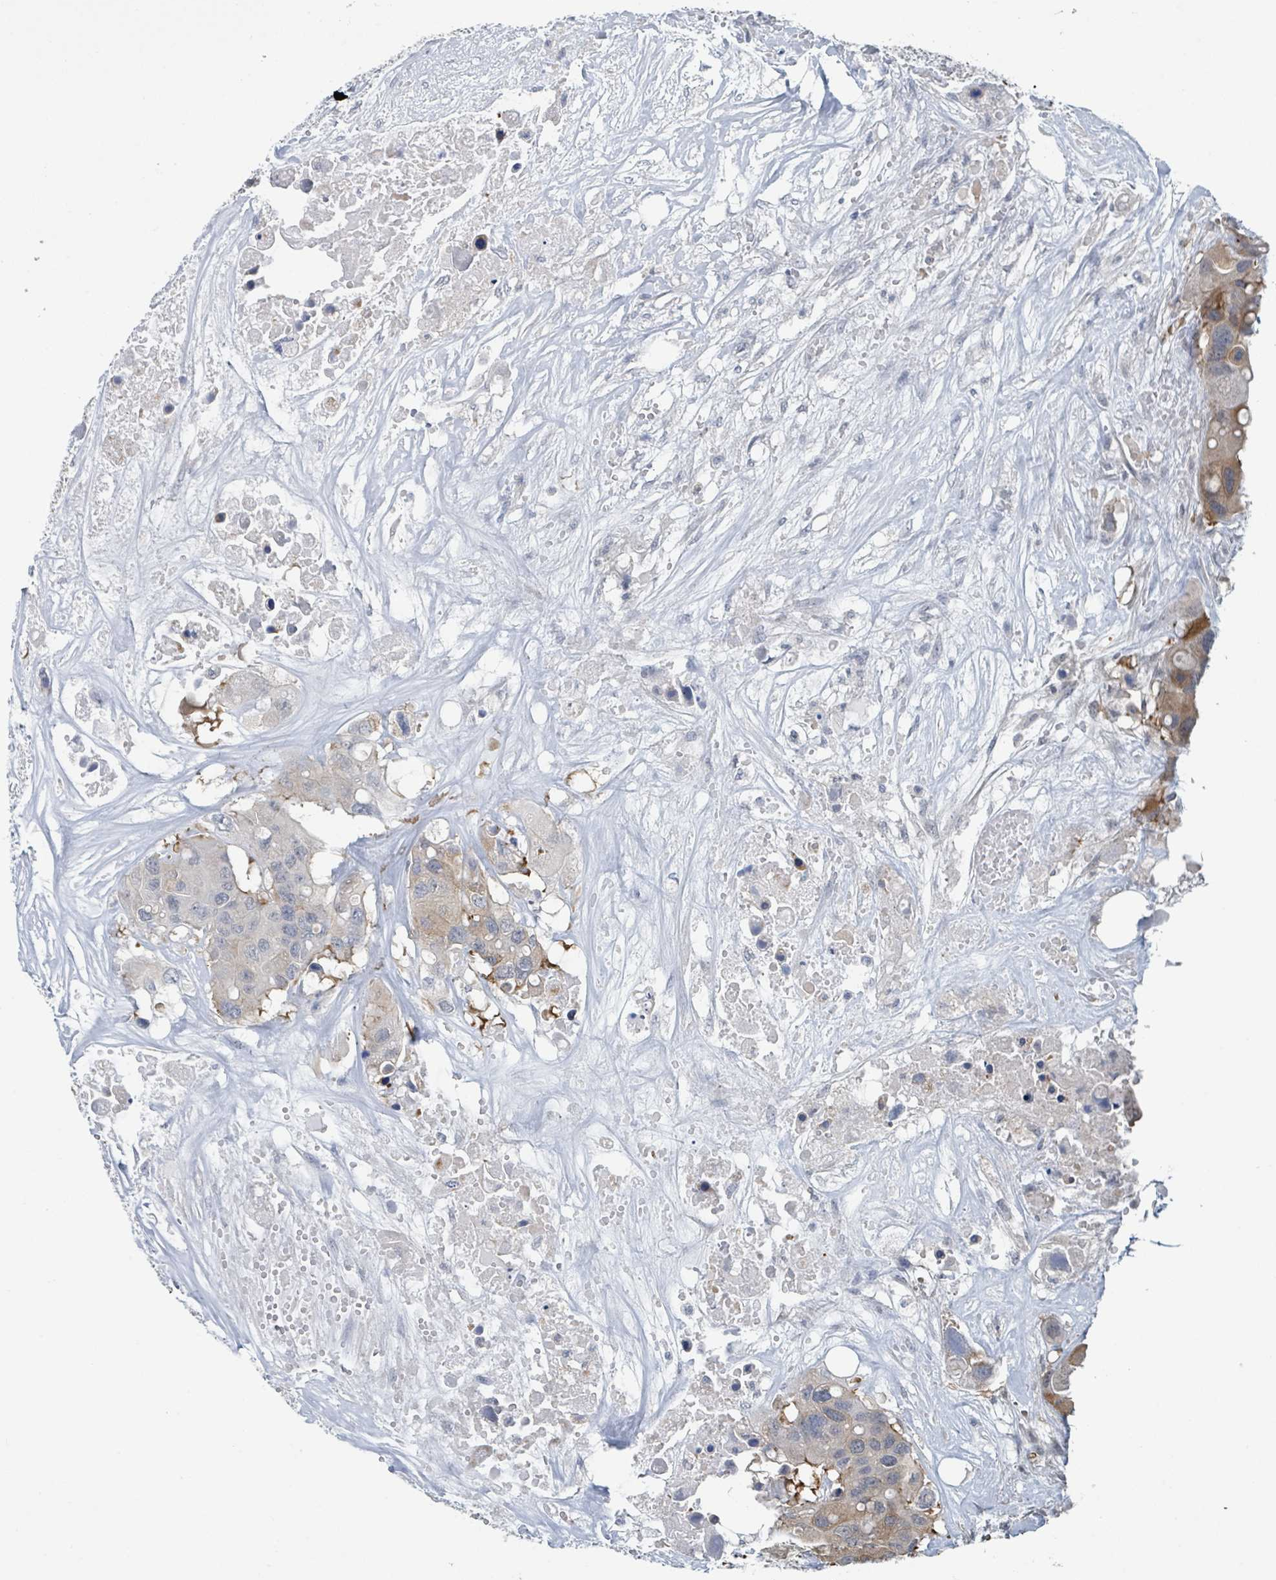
{"staining": {"intensity": "moderate", "quantity": "<25%", "location": "cytoplasmic/membranous"}, "tissue": "colorectal cancer", "cell_type": "Tumor cells", "image_type": "cancer", "snomed": [{"axis": "morphology", "description": "Adenocarcinoma, NOS"}, {"axis": "topography", "description": "Colon"}], "caption": "There is low levels of moderate cytoplasmic/membranous expression in tumor cells of colorectal cancer, as demonstrated by immunohistochemical staining (brown color).", "gene": "ANKRD55", "patient": {"sex": "male", "age": 77}}